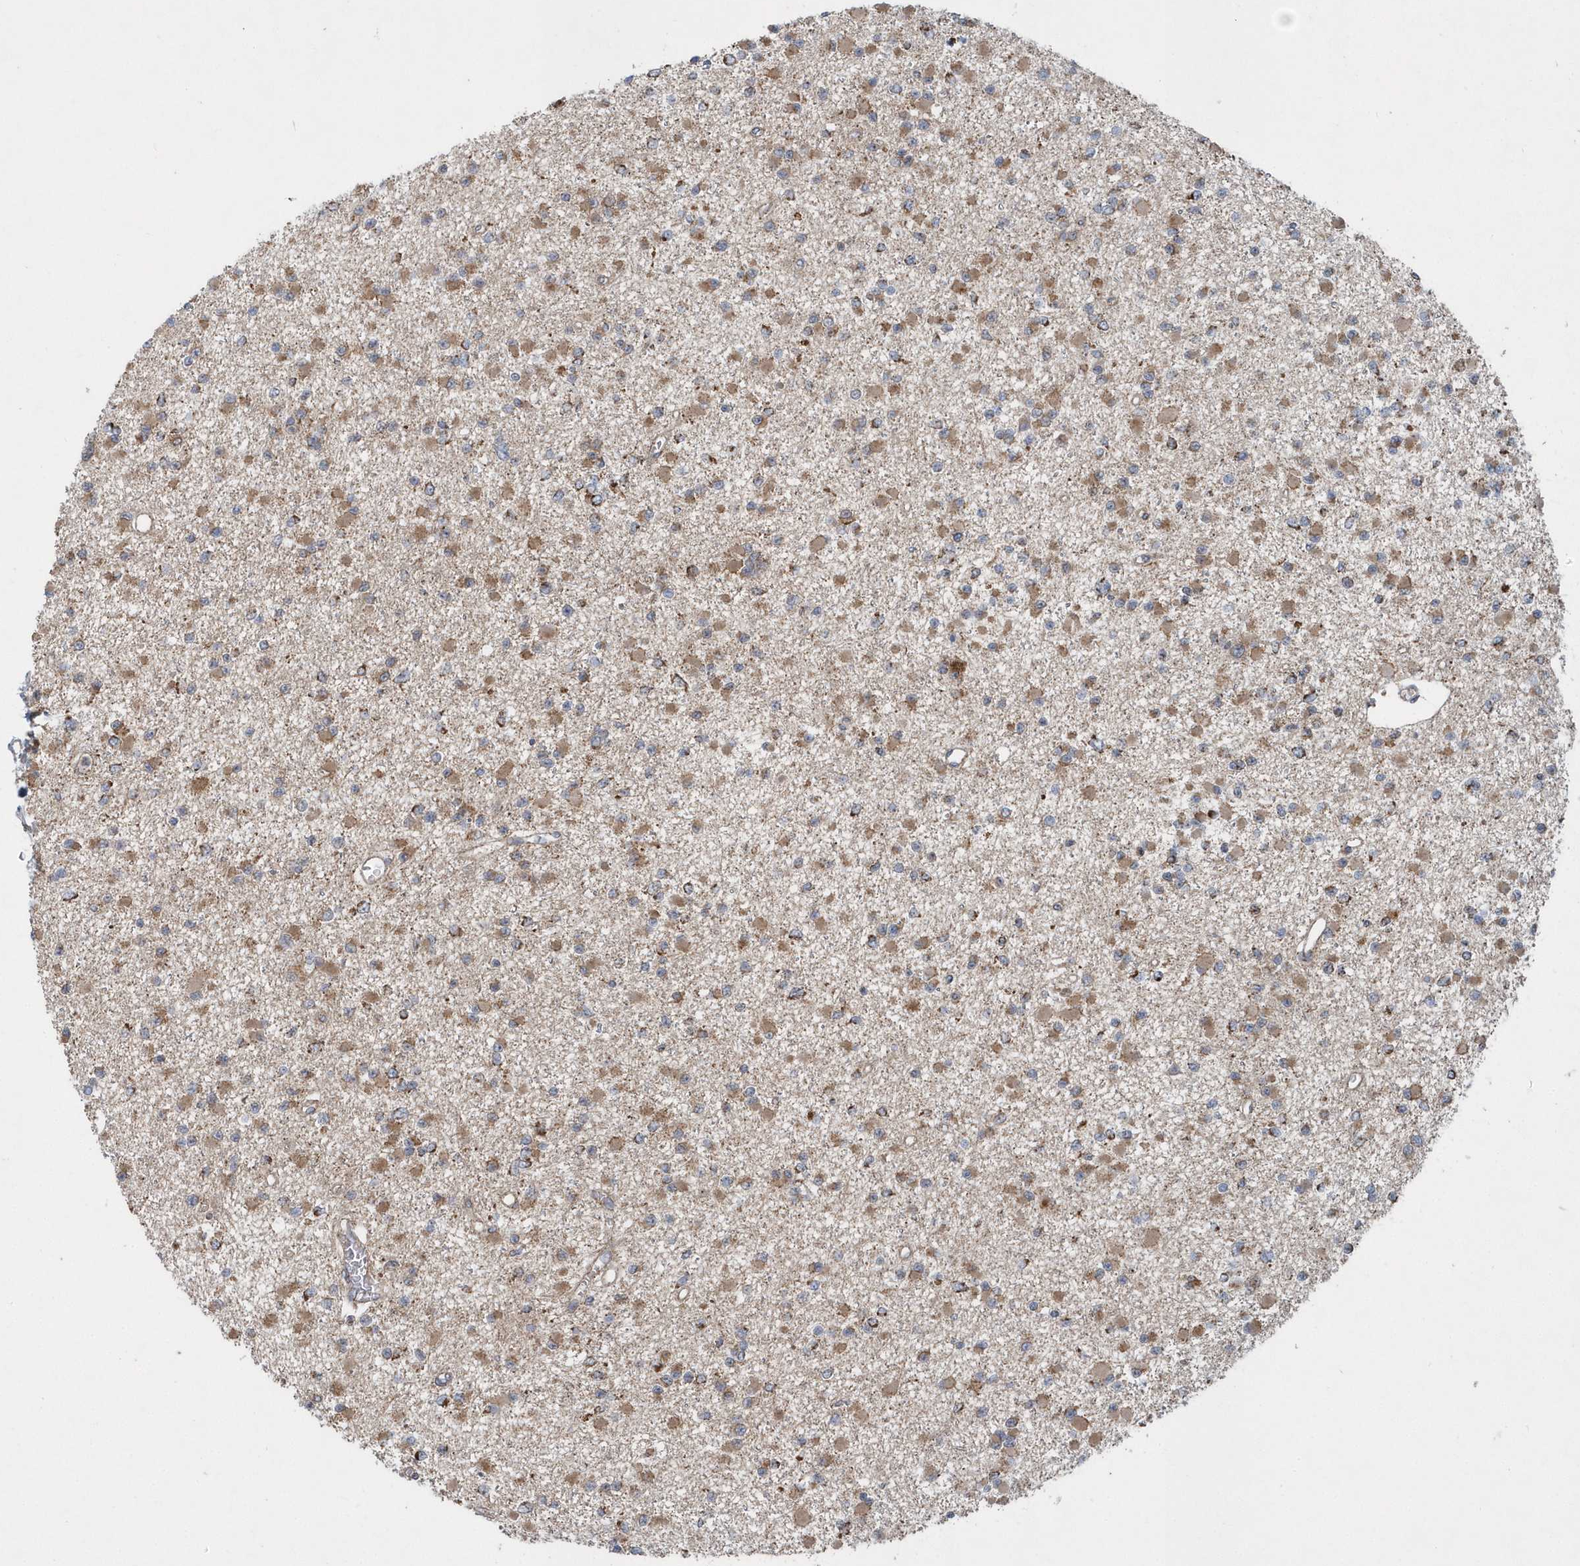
{"staining": {"intensity": "moderate", "quantity": "25%-75%", "location": "cytoplasmic/membranous"}, "tissue": "glioma", "cell_type": "Tumor cells", "image_type": "cancer", "snomed": [{"axis": "morphology", "description": "Glioma, malignant, Low grade"}, {"axis": "topography", "description": "Brain"}], "caption": "Moderate cytoplasmic/membranous staining for a protein is appreciated in about 25%-75% of tumor cells of glioma using IHC.", "gene": "PPP1R7", "patient": {"sex": "female", "age": 22}}